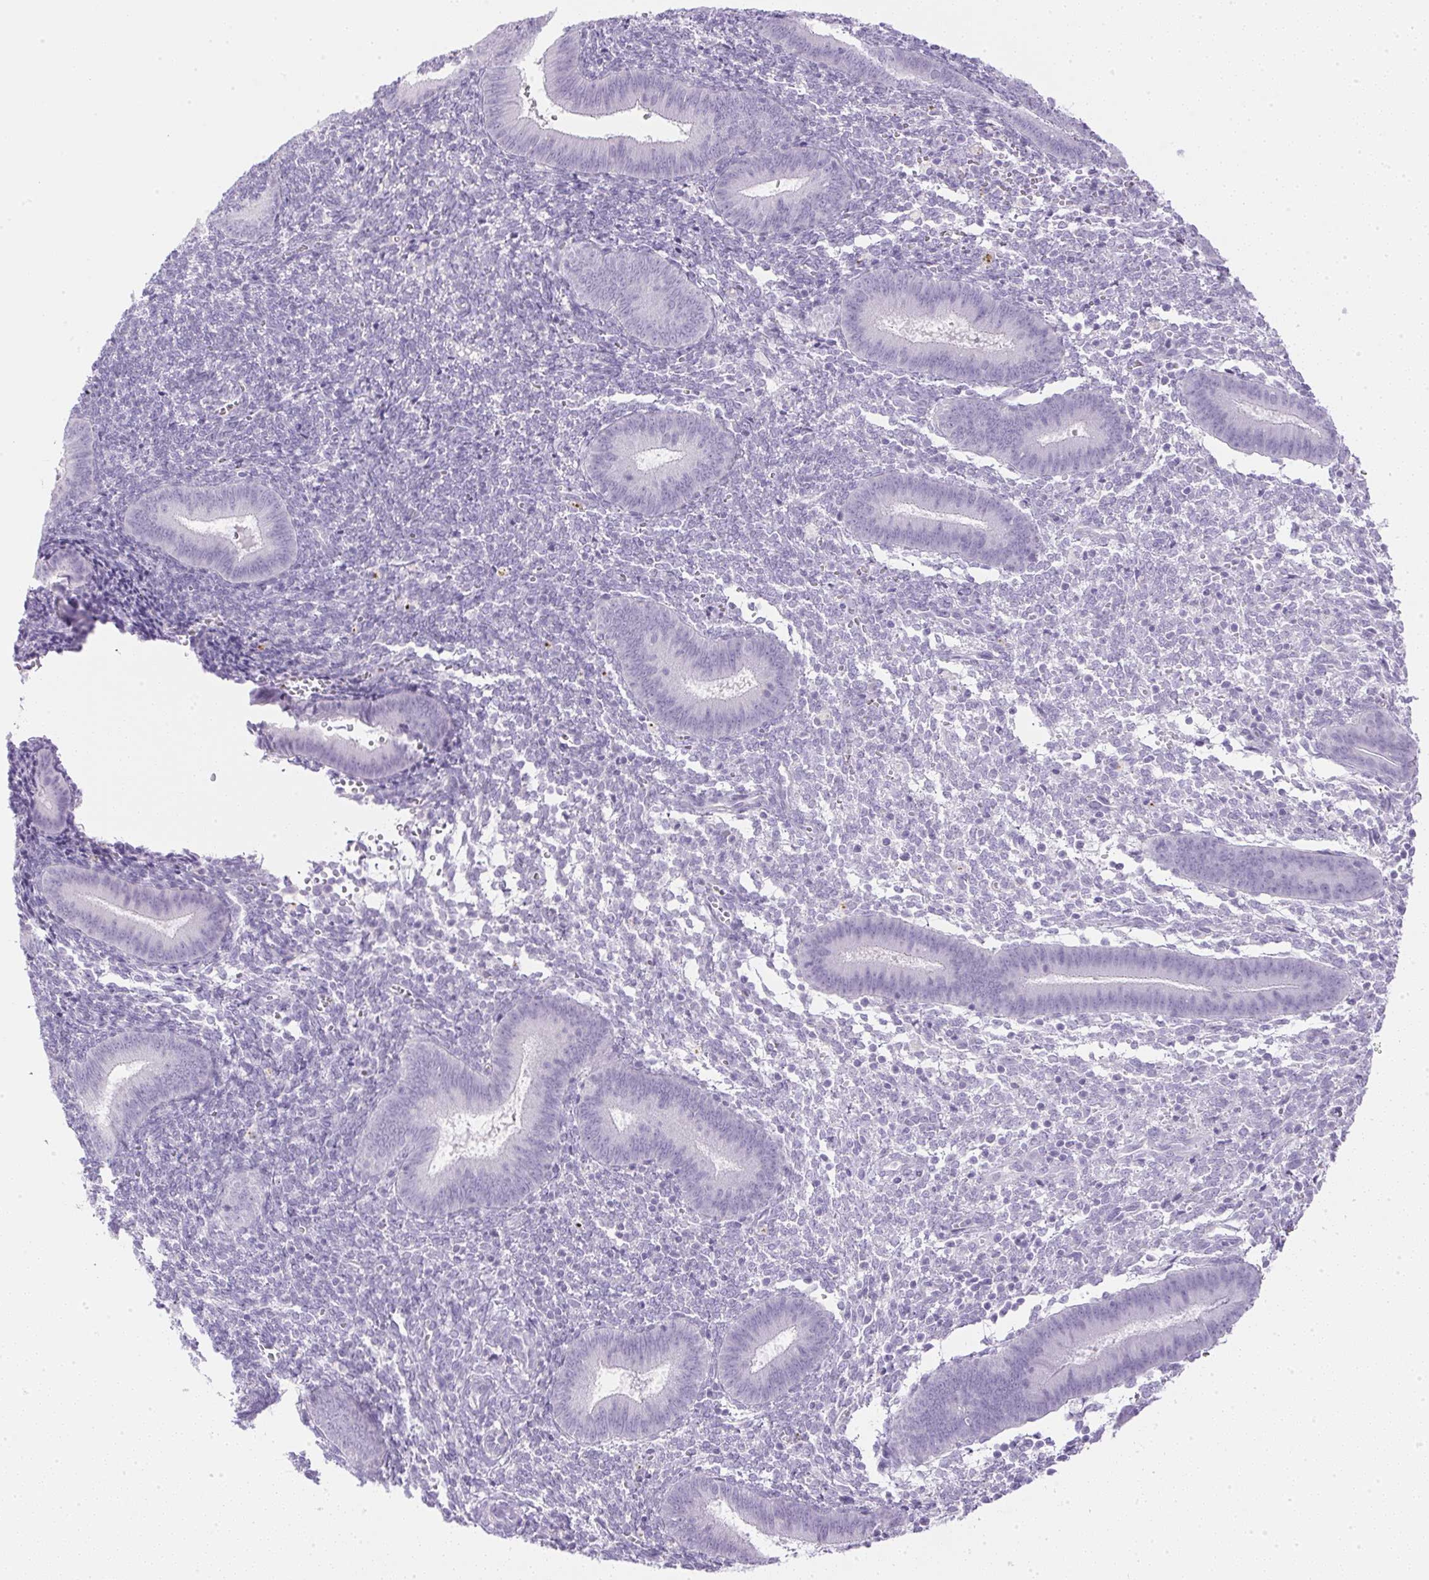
{"staining": {"intensity": "negative", "quantity": "none", "location": "none"}, "tissue": "endometrium", "cell_type": "Cells in endometrial stroma", "image_type": "normal", "snomed": [{"axis": "morphology", "description": "Normal tissue, NOS"}, {"axis": "topography", "description": "Endometrium"}], "caption": "Immunohistochemistry histopathology image of normal human endometrium stained for a protein (brown), which exhibits no positivity in cells in endometrial stroma. (Immunohistochemistry, brightfield microscopy, high magnification).", "gene": "CPB1", "patient": {"sex": "female", "age": 25}}